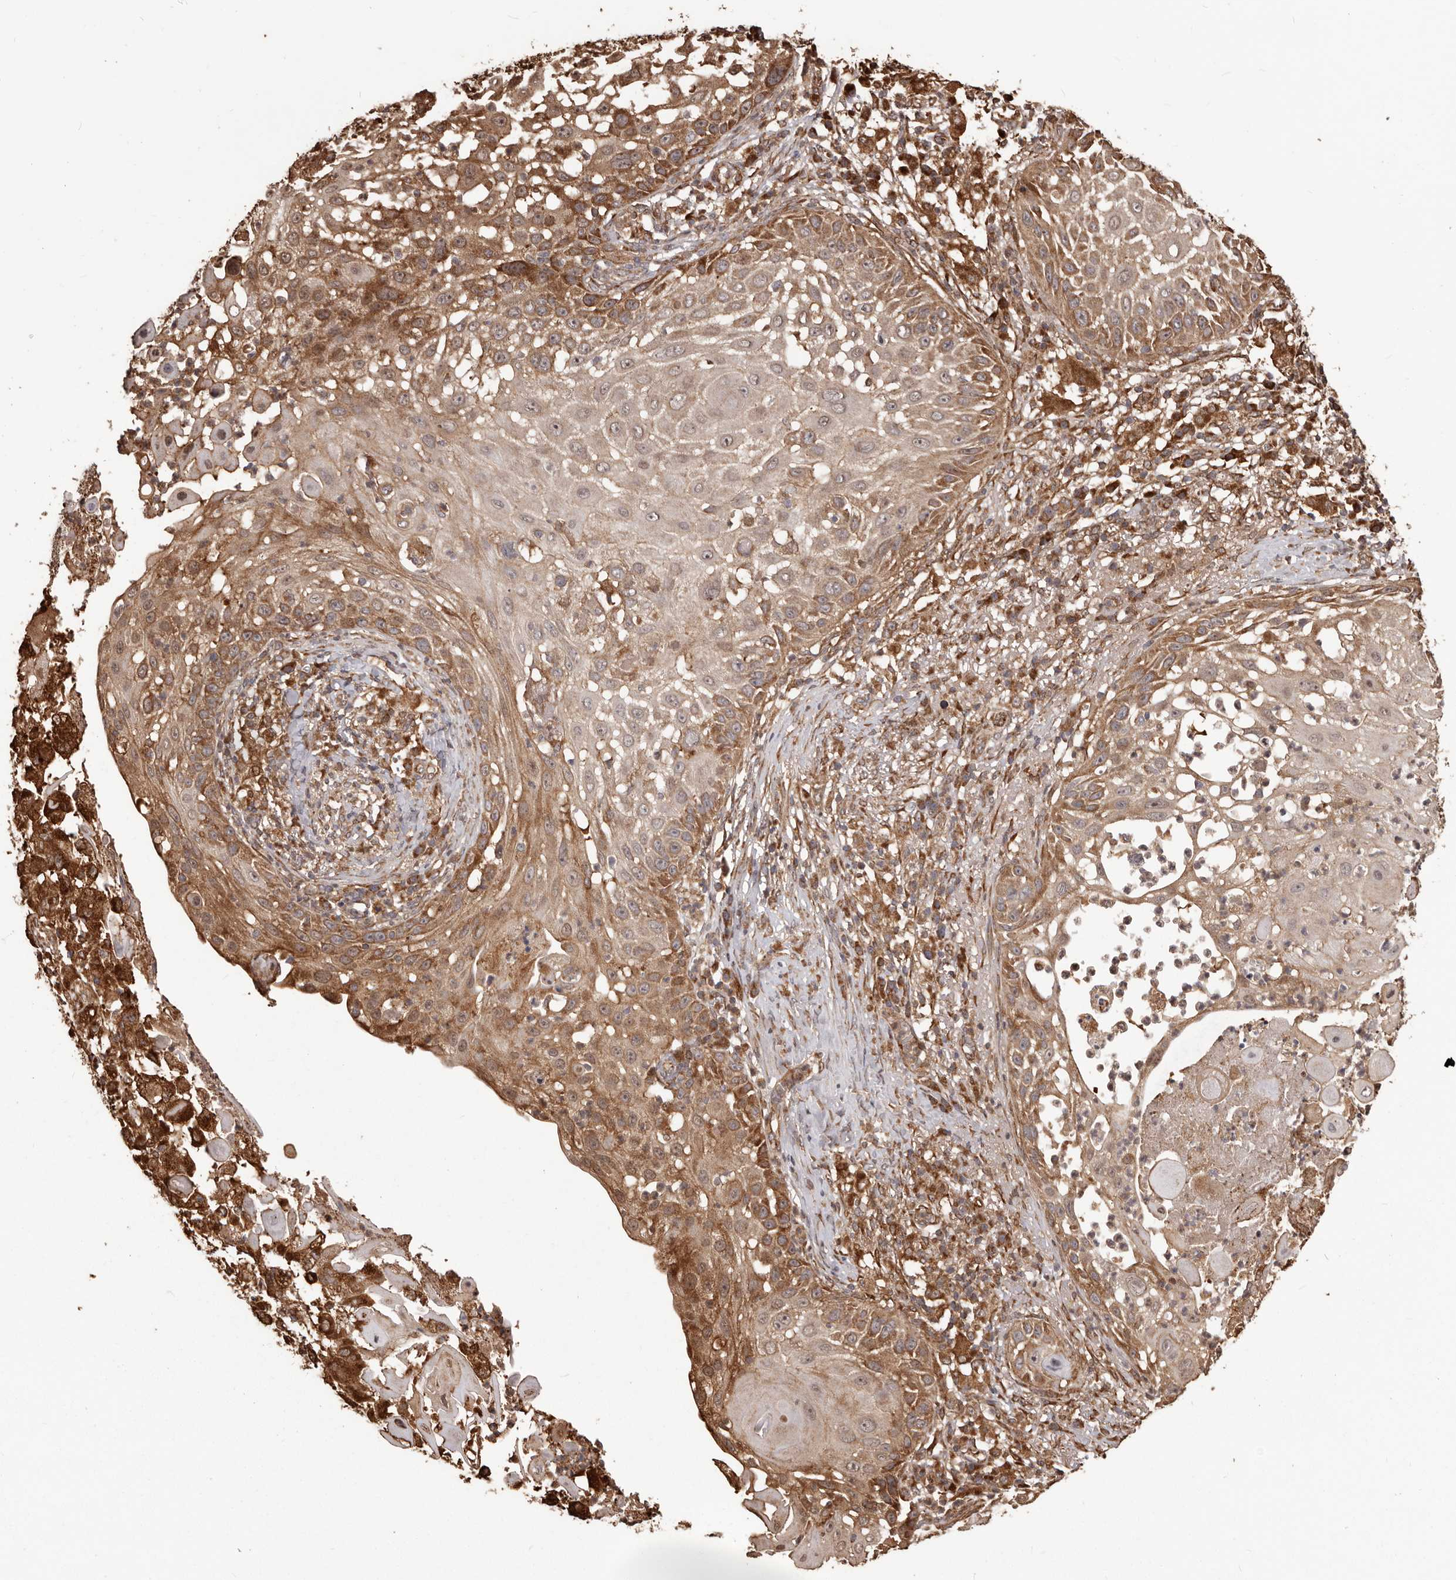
{"staining": {"intensity": "moderate", "quantity": ">75%", "location": "cytoplasmic/membranous"}, "tissue": "skin cancer", "cell_type": "Tumor cells", "image_type": "cancer", "snomed": [{"axis": "morphology", "description": "Squamous cell carcinoma, NOS"}, {"axis": "topography", "description": "Skin"}], "caption": "Tumor cells exhibit moderate cytoplasmic/membranous staining in approximately >75% of cells in skin squamous cell carcinoma.", "gene": "MTO1", "patient": {"sex": "female", "age": 44}}